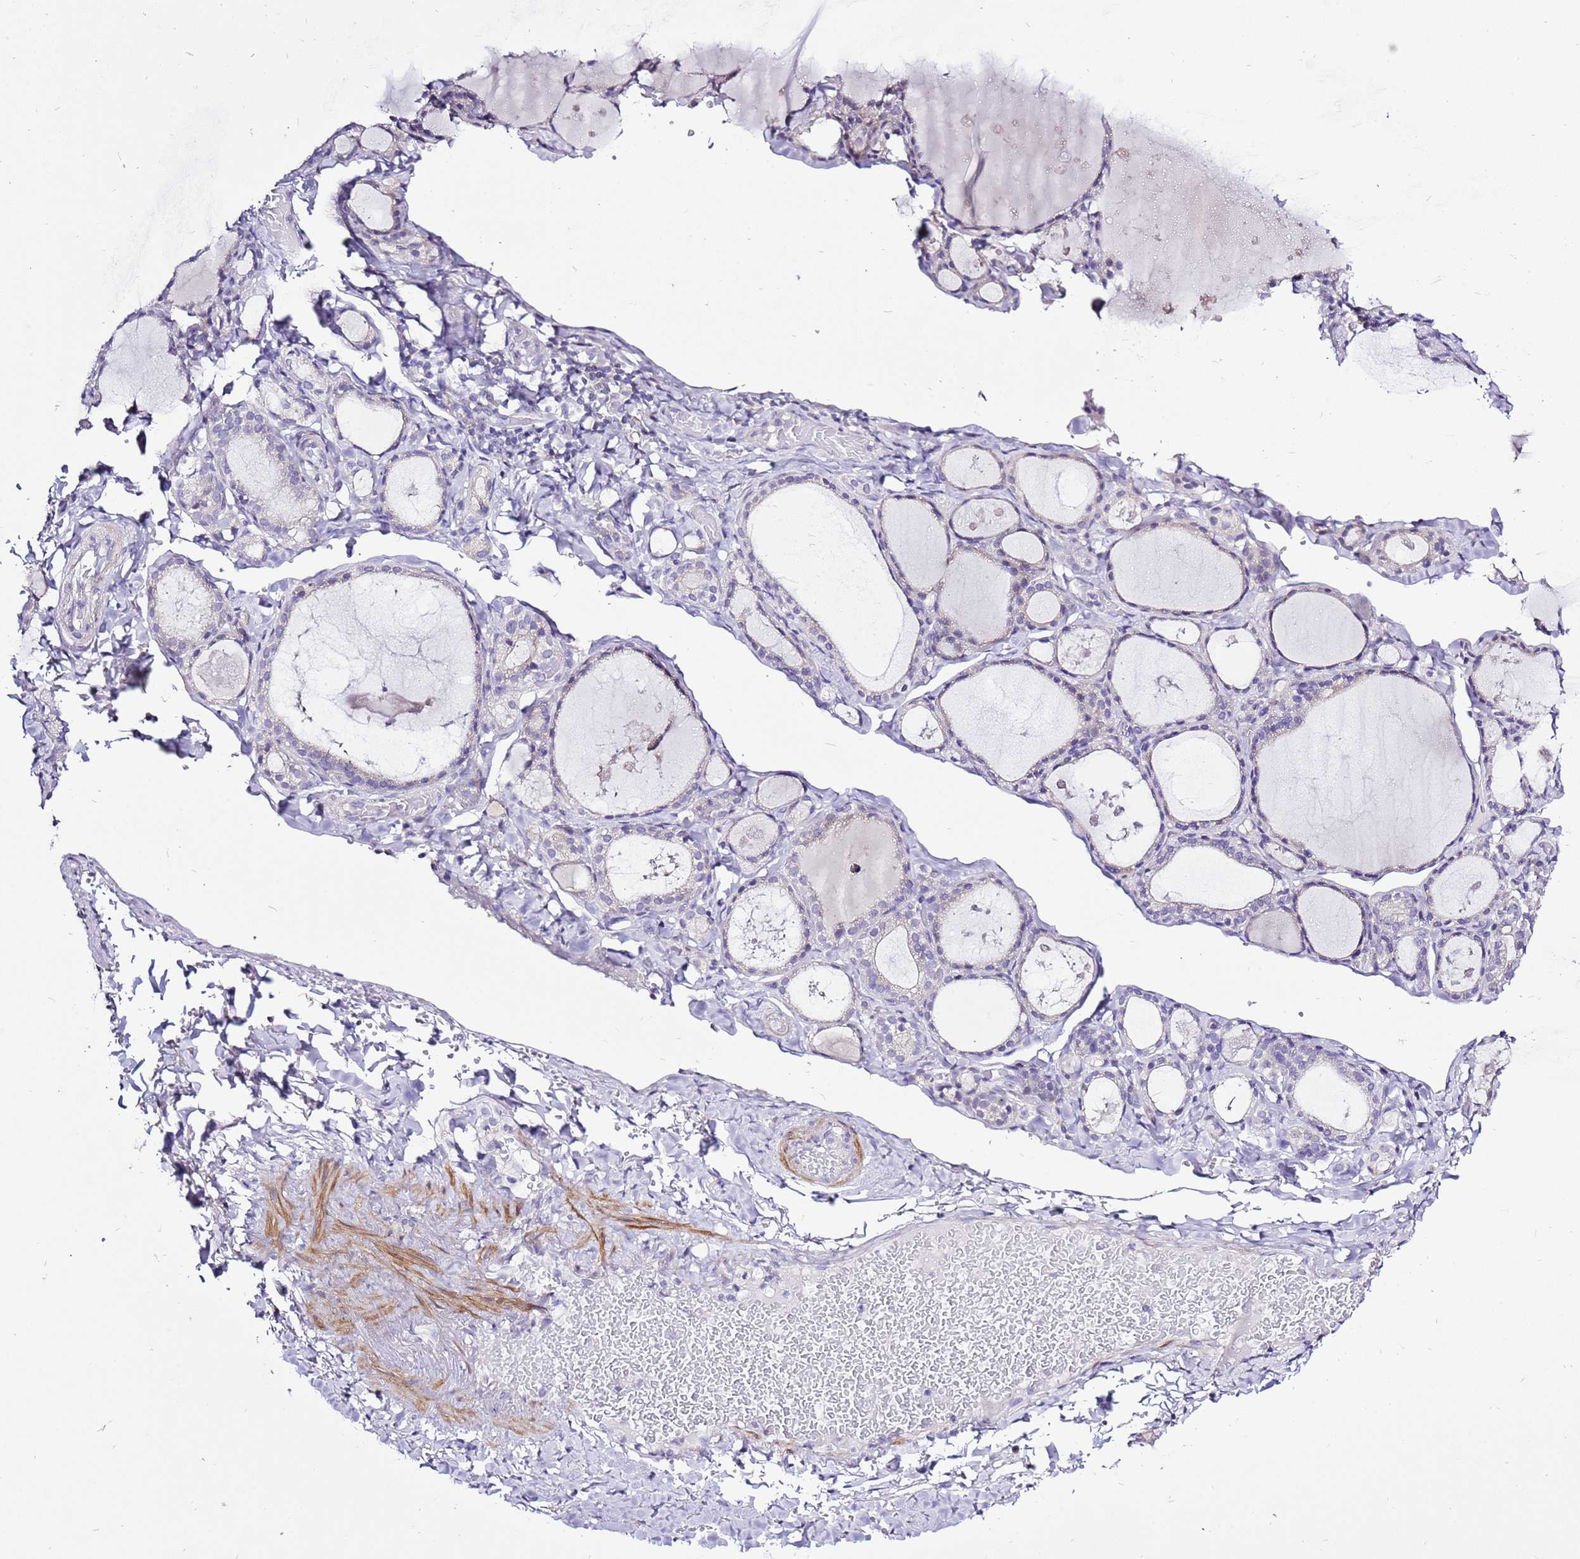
{"staining": {"intensity": "negative", "quantity": "none", "location": "none"}, "tissue": "thyroid gland", "cell_type": "Glandular cells", "image_type": "normal", "snomed": [{"axis": "morphology", "description": "Normal tissue, NOS"}, {"axis": "topography", "description": "Thyroid gland"}], "caption": "Glandular cells are negative for protein expression in normal human thyroid gland. The staining was performed using DAB to visualize the protein expression in brown, while the nuclei were stained in blue with hematoxylin (Magnification: 20x).", "gene": "GLCE", "patient": {"sex": "male", "age": 56}}